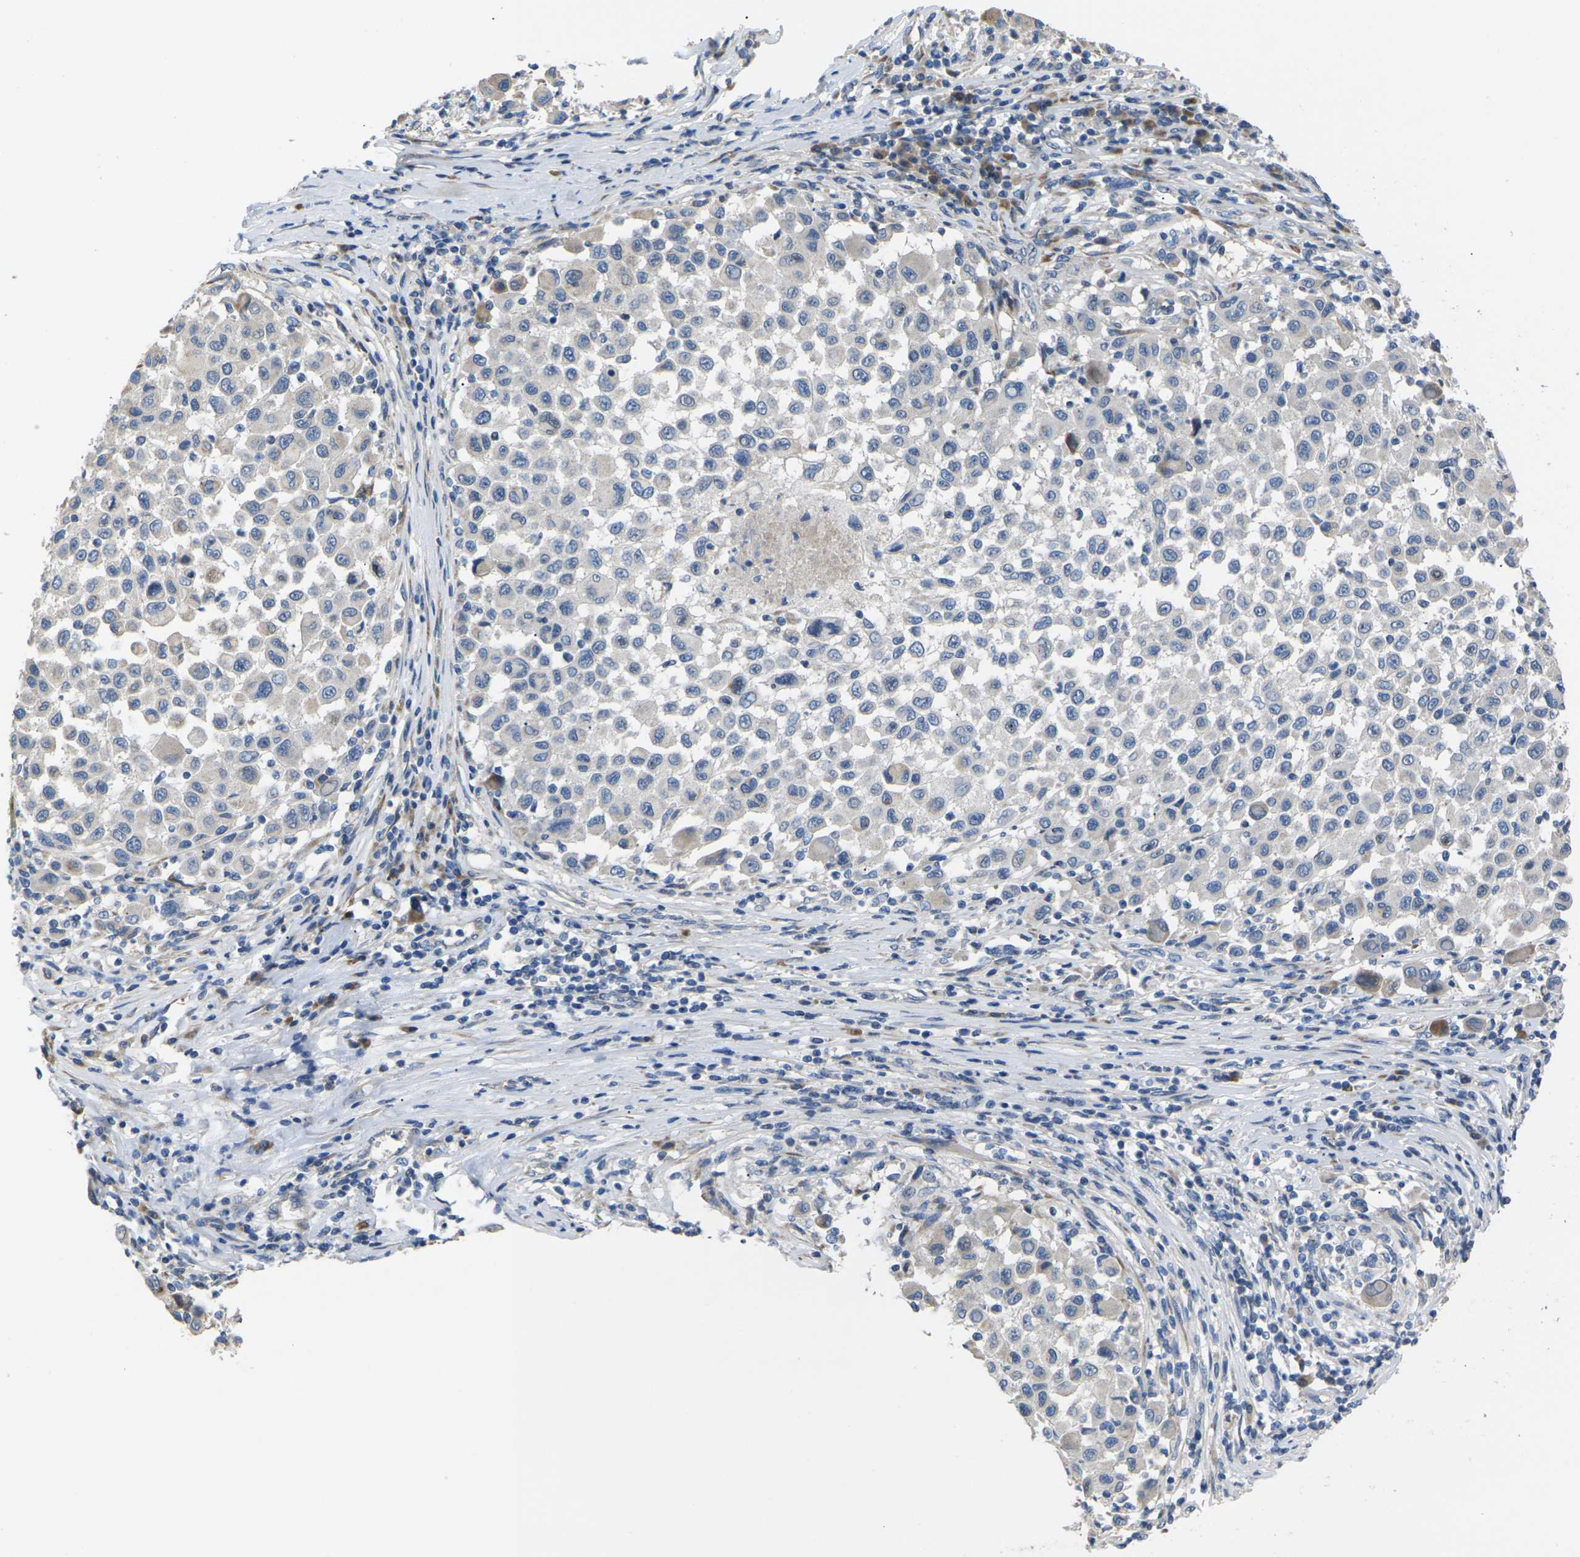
{"staining": {"intensity": "negative", "quantity": "none", "location": "none"}, "tissue": "melanoma", "cell_type": "Tumor cells", "image_type": "cancer", "snomed": [{"axis": "morphology", "description": "Malignant melanoma, Metastatic site"}, {"axis": "topography", "description": "Lymph node"}], "caption": "Immunohistochemistry of malignant melanoma (metastatic site) reveals no staining in tumor cells.", "gene": "KLHDC8B", "patient": {"sex": "male", "age": 61}}